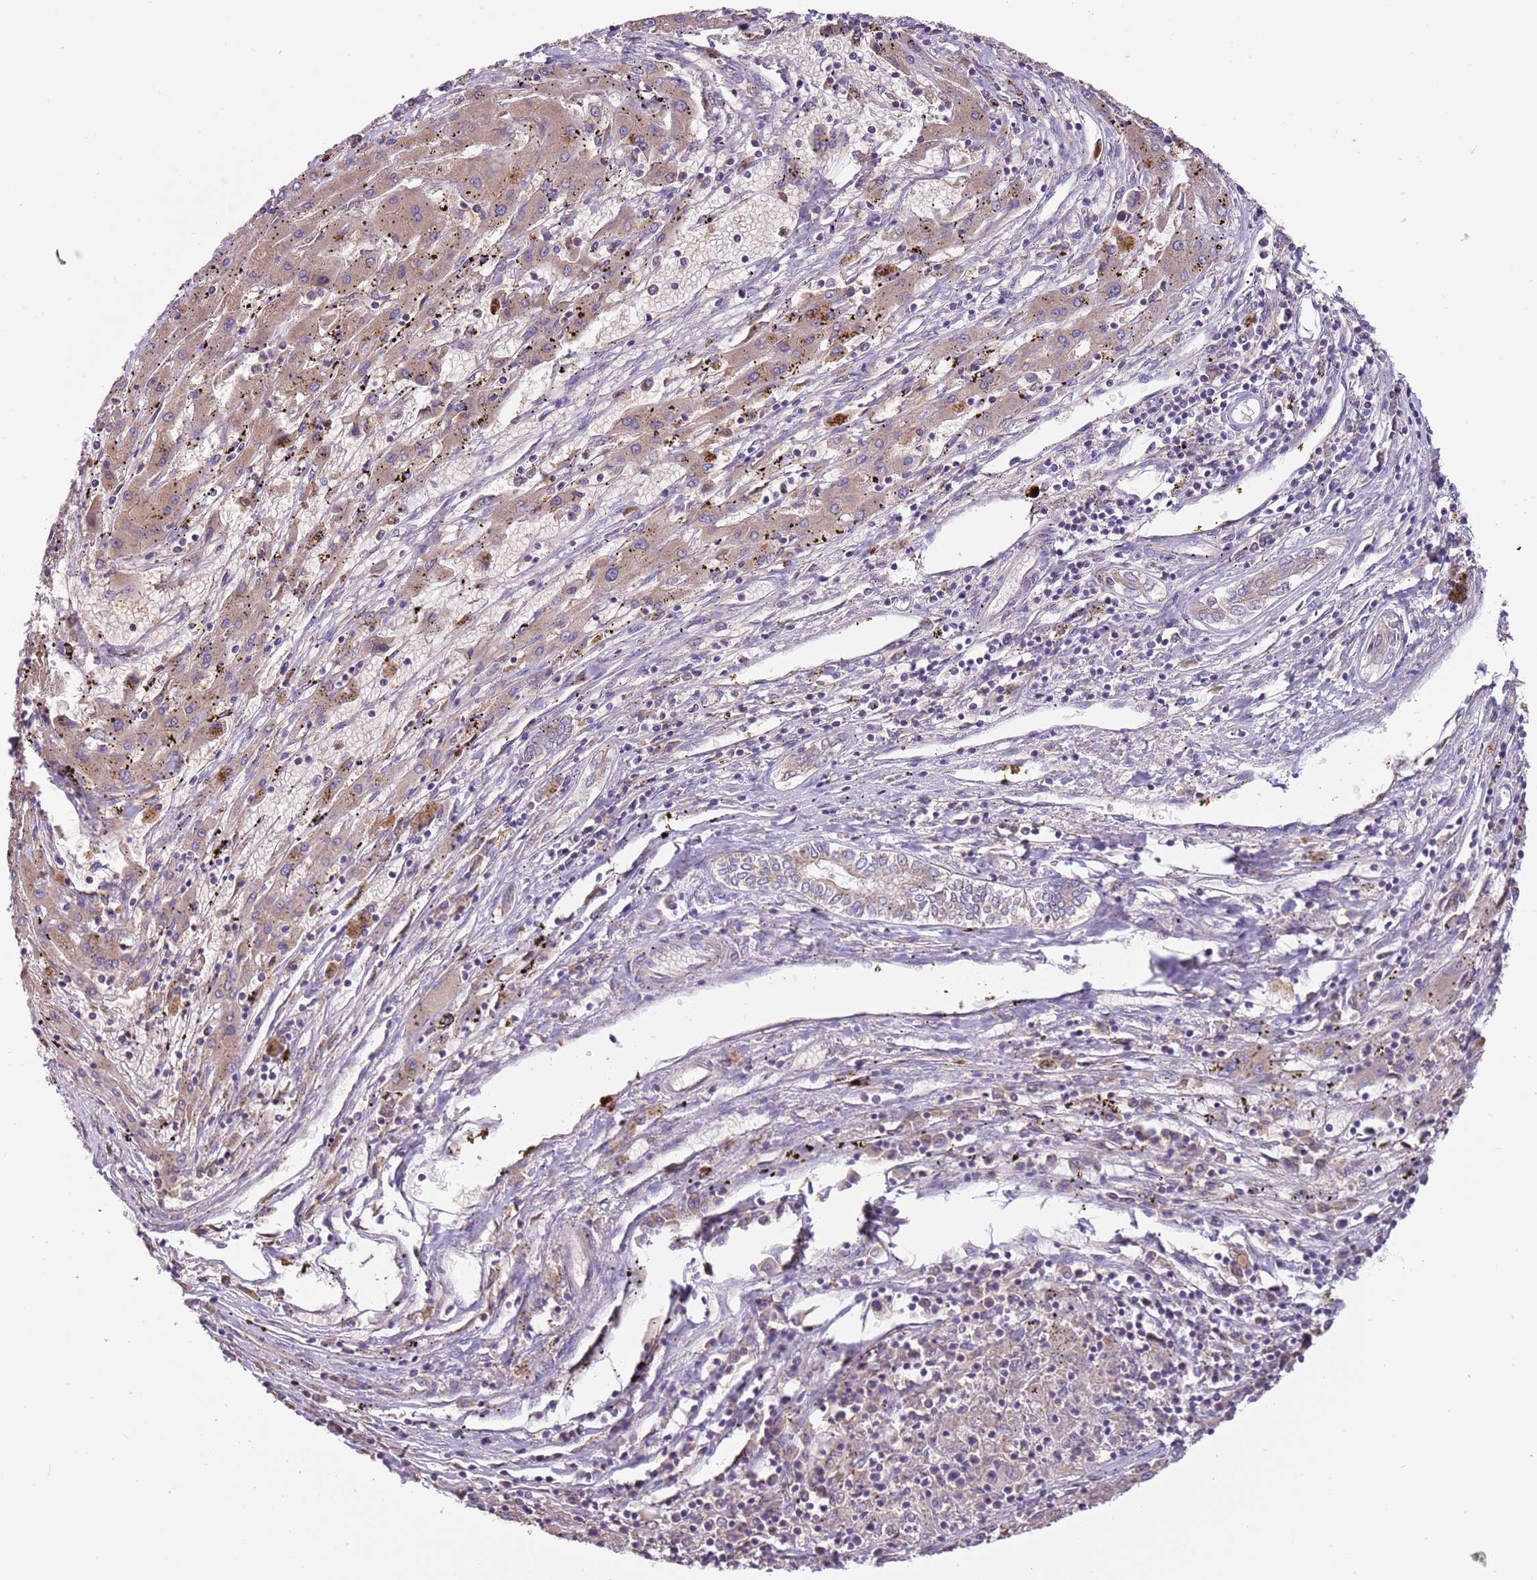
{"staining": {"intensity": "weak", "quantity": "<25%", "location": "cytoplasmic/membranous"}, "tissue": "liver cancer", "cell_type": "Tumor cells", "image_type": "cancer", "snomed": [{"axis": "morphology", "description": "Carcinoma, Hepatocellular, NOS"}, {"axis": "topography", "description": "Liver"}], "caption": "DAB immunohistochemical staining of hepatocellular carcinoma (liver) reveals no significant expression in tumor cells.", "gene": "TRMO", "patient": {"sex": "male", "age": 72}}